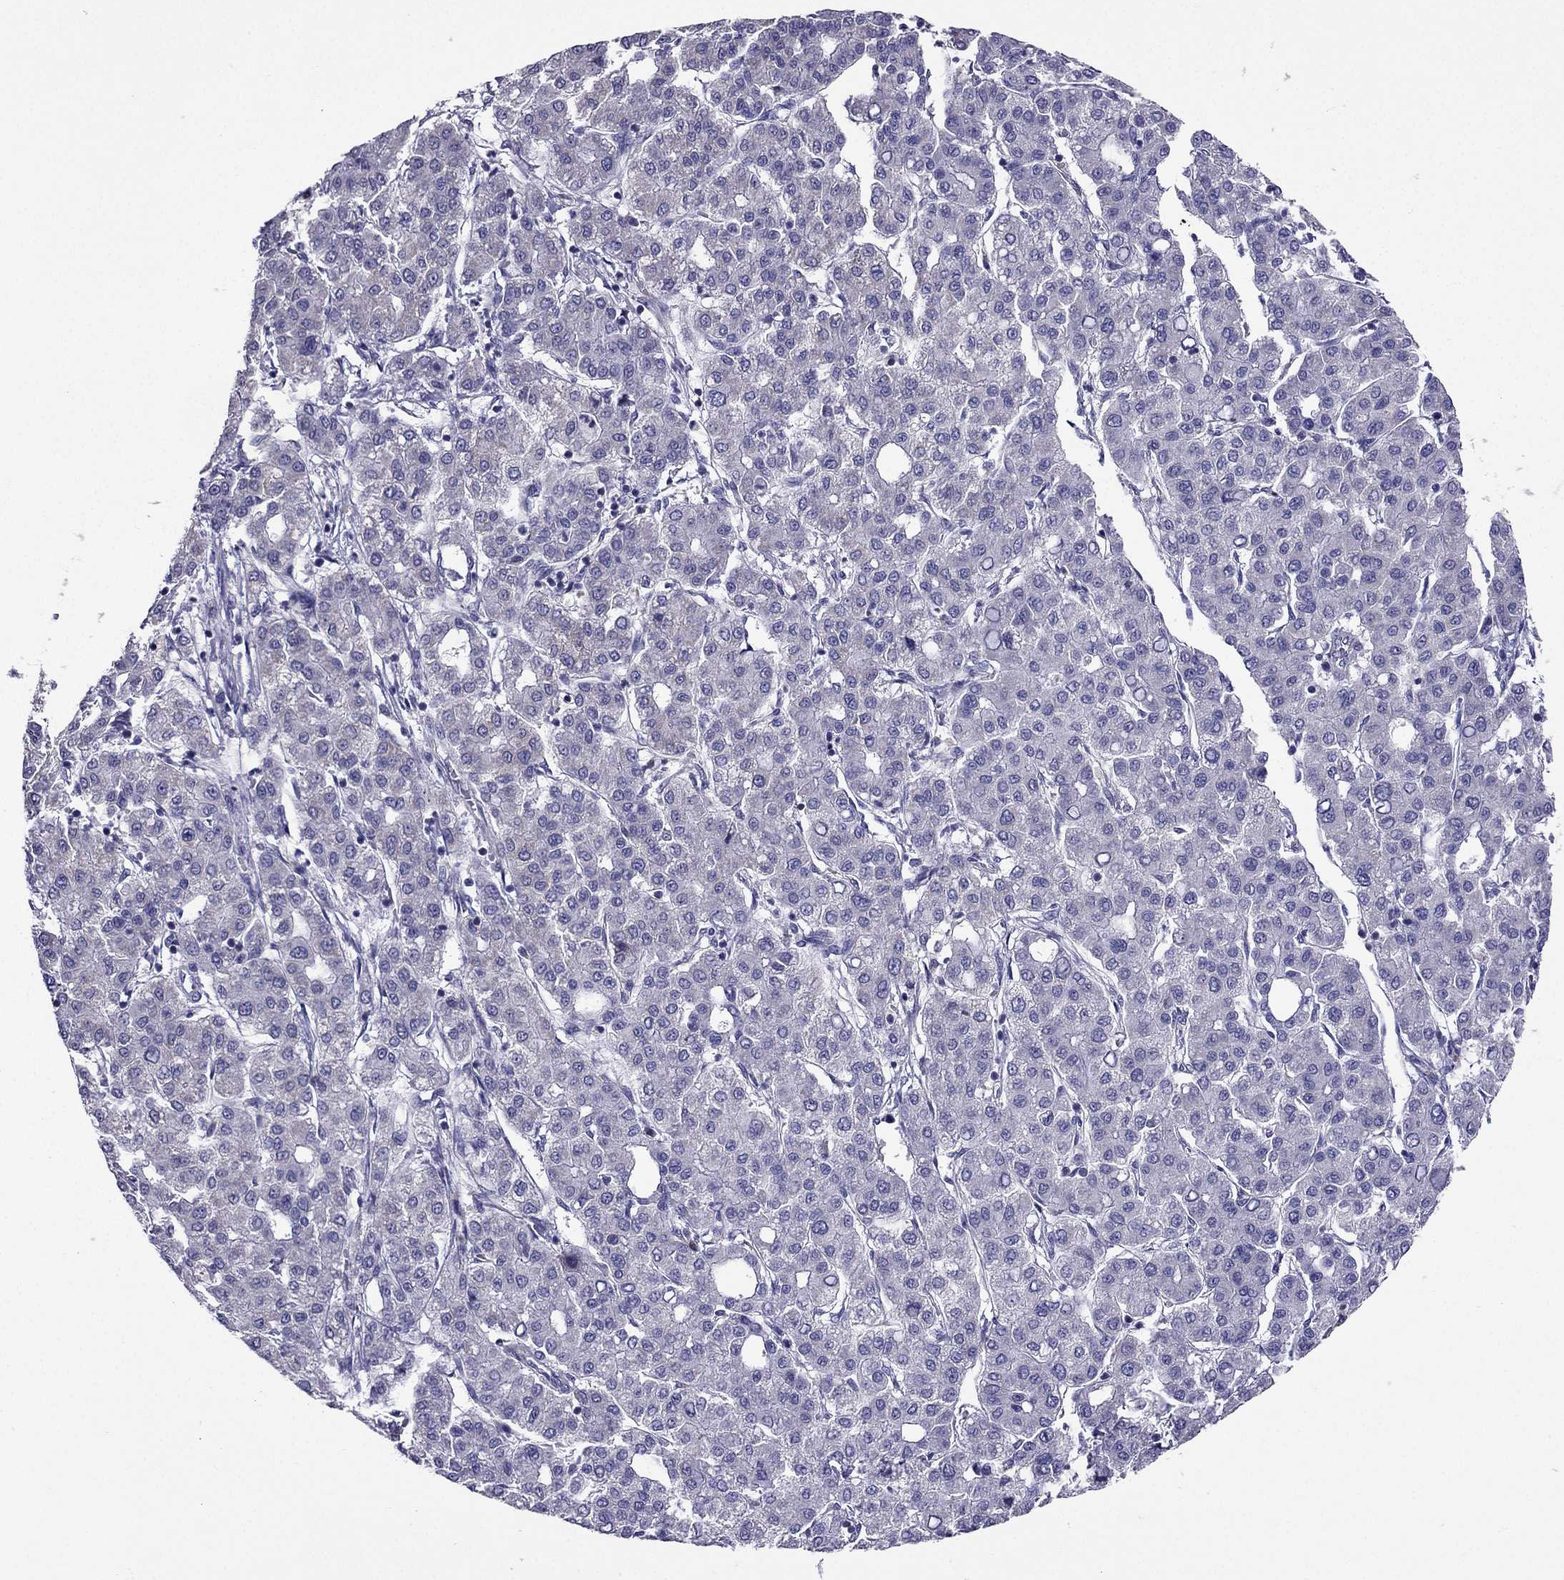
{"staining": {"intensity": "negative", "quantity": "none", "location": "none"}, "tissue": "liver cancer", "cell_type": "Tumor cells", "image_type": "cancer", "snomed": [{"axis": "morphology", "description": "Carcinoma, Hepatocellular, NOS"}, {"axis": "topography", "description": "Liver"}], "caption": "Tumor cells show no significant positivity in hepatocellular carcinoma (liver).", "gene": "KIF5A", "patient": {"sex": "male", "age": 65}}